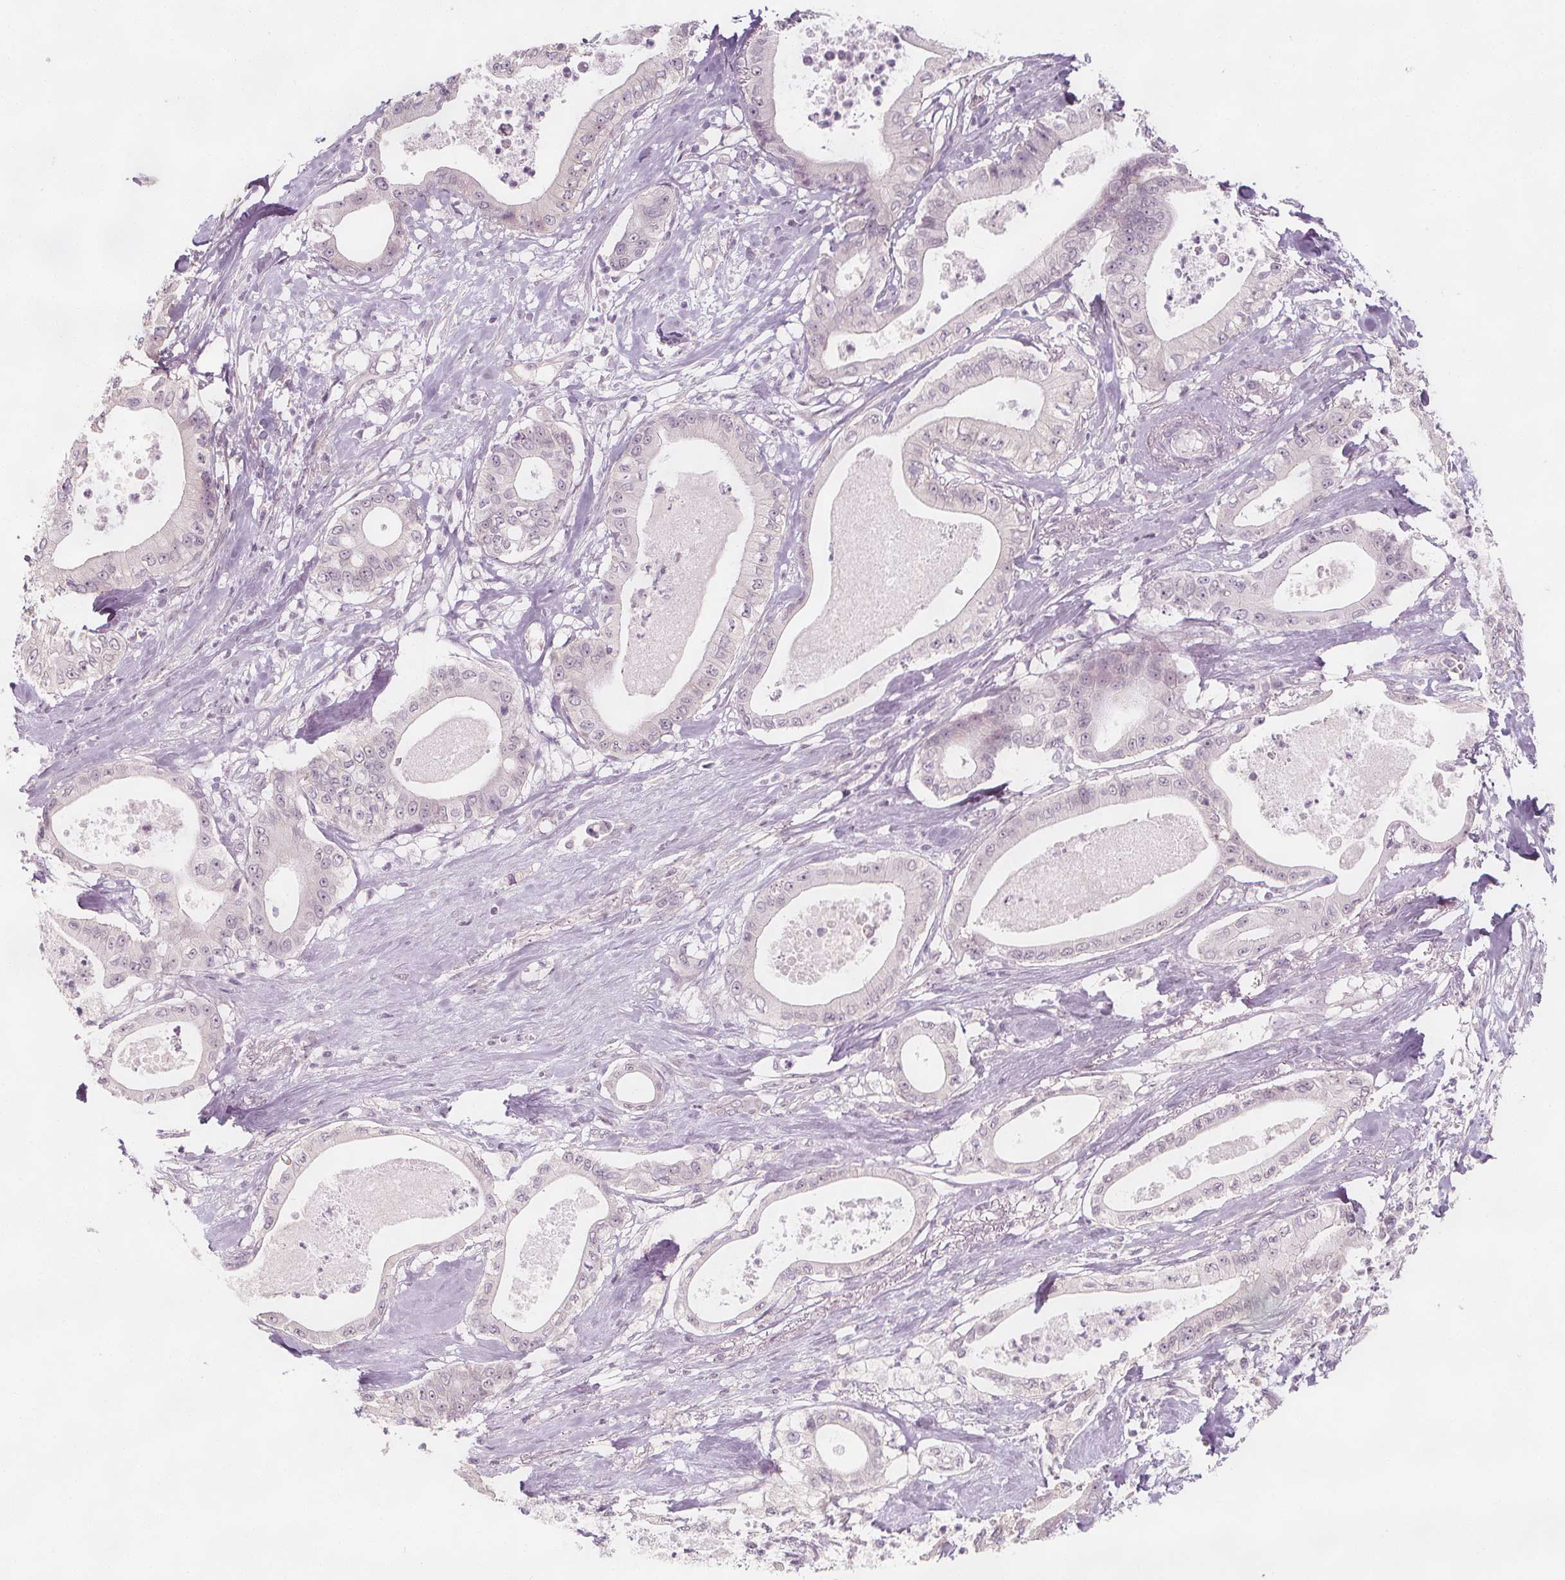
{"staining": {"intensity": "negative", "quantity": "none", "location": "none"}, "tissue": "pancreatic cancer", "cell_type": "Tumor cells", "image_type": "cancer", "snomed": [{"axis": "morphology", "description": "Adenocarcinoma, NOS"}, {"axis": "topography", "description": "Pancreas"}], "caption": "Immunohistochemical staining of human adenocarcinoma (pancreatic) exhibits no significant staining in tumor cells.", "gene": "C1orf167", "patient": {"sex": "male", "age": 71}}